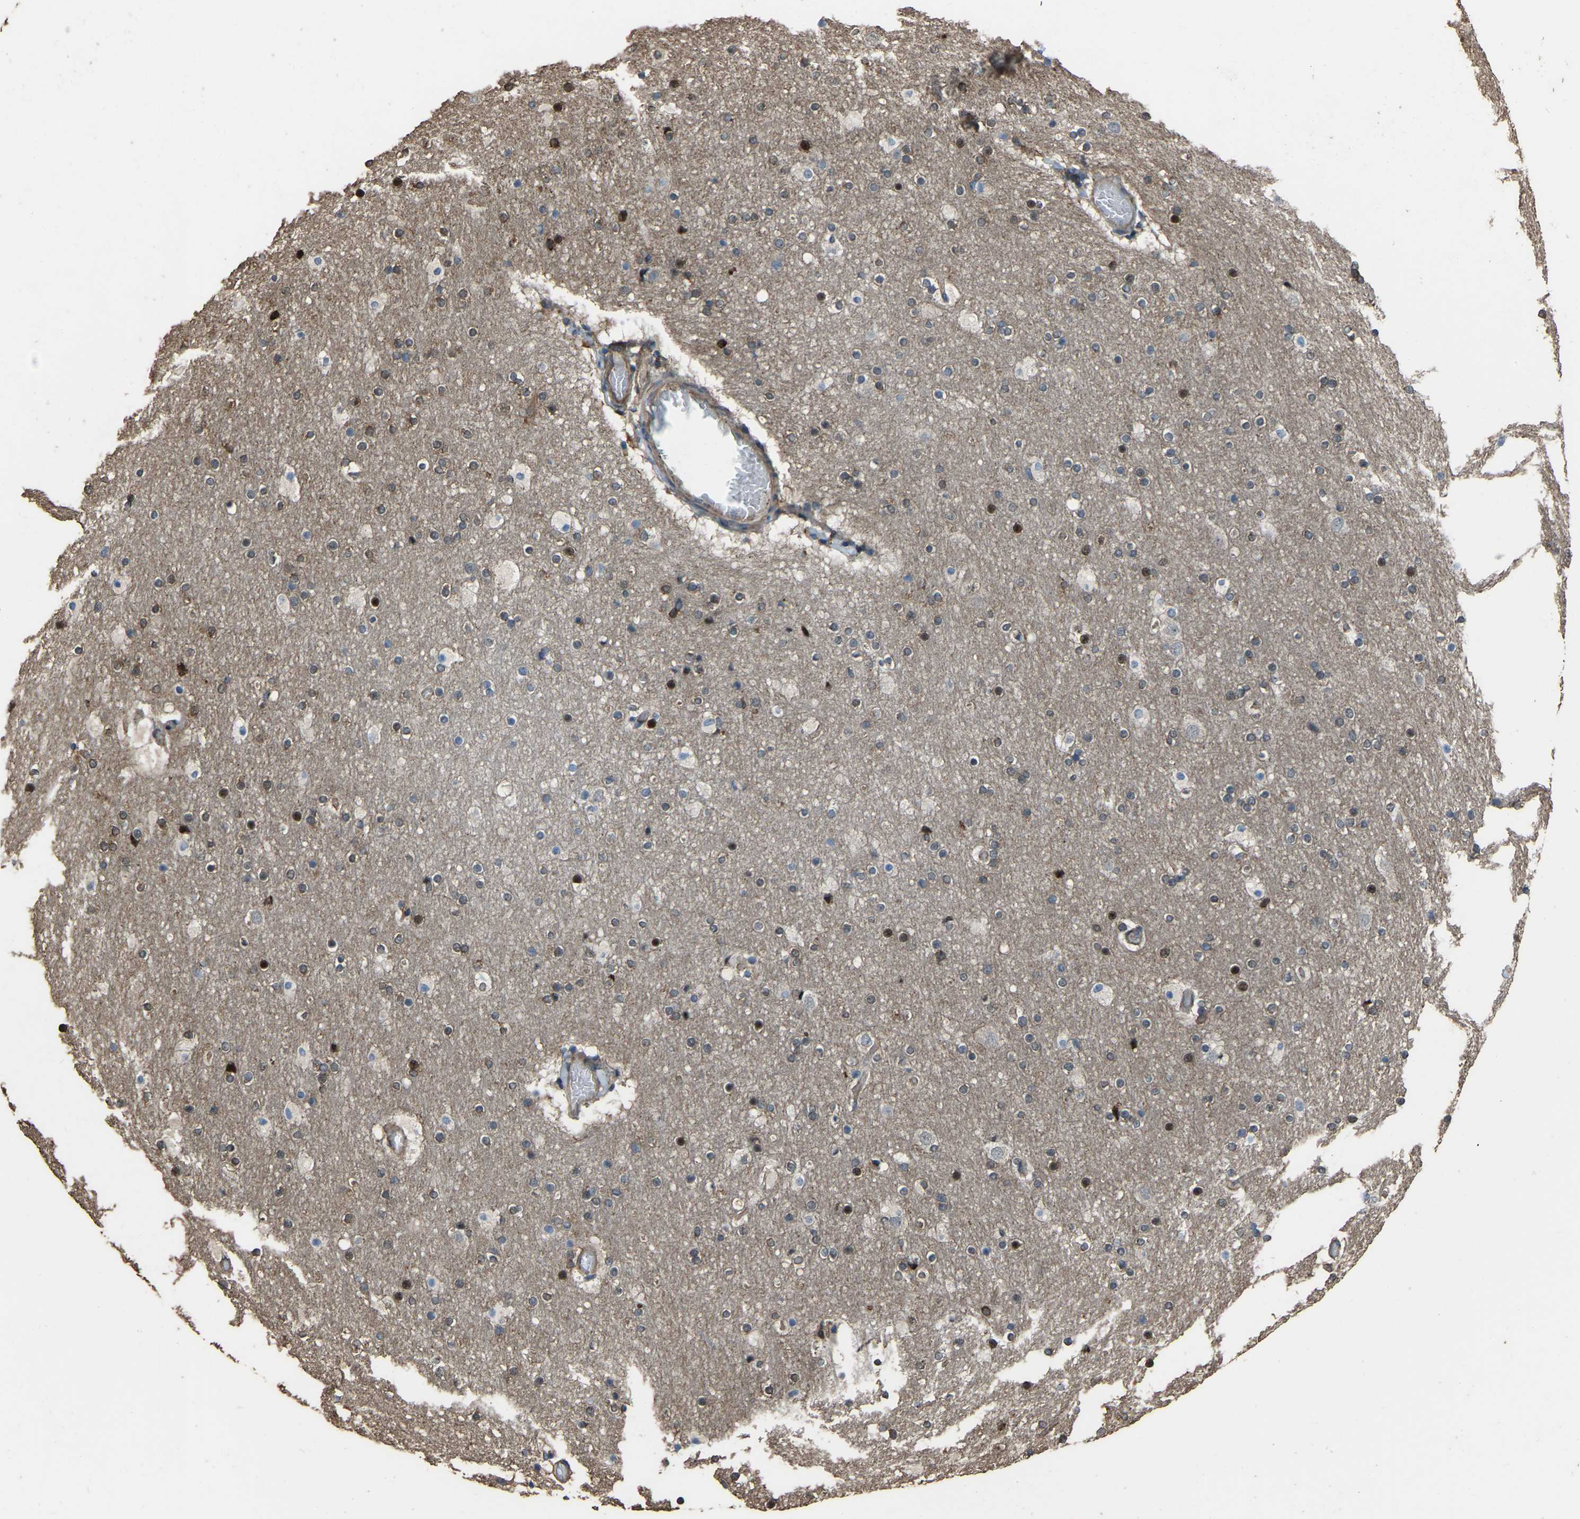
{"staining": {"intensity": "weak", "quantity": "25%-75%", "location": "cytoplasmic/membranous"}, "tissue": "cerebral cortex", "cell_type": "Endothelial cells", "image_type": "normal", "snomed": [{"axis": "morphology", "description": "Normal tissue, NOS"}, {"axis": "topography", "description": "Cerebral cortex"}], "caption": "Protein positivity by immunohistochemistry (IHC) demonstrates weak cytoplasmic/membranous positivity in about 25%-75% of endothelial cells in normal cerebral cortex.", "gene": "SLC4A2", "patient": {"sex": "male", "age": 57}}